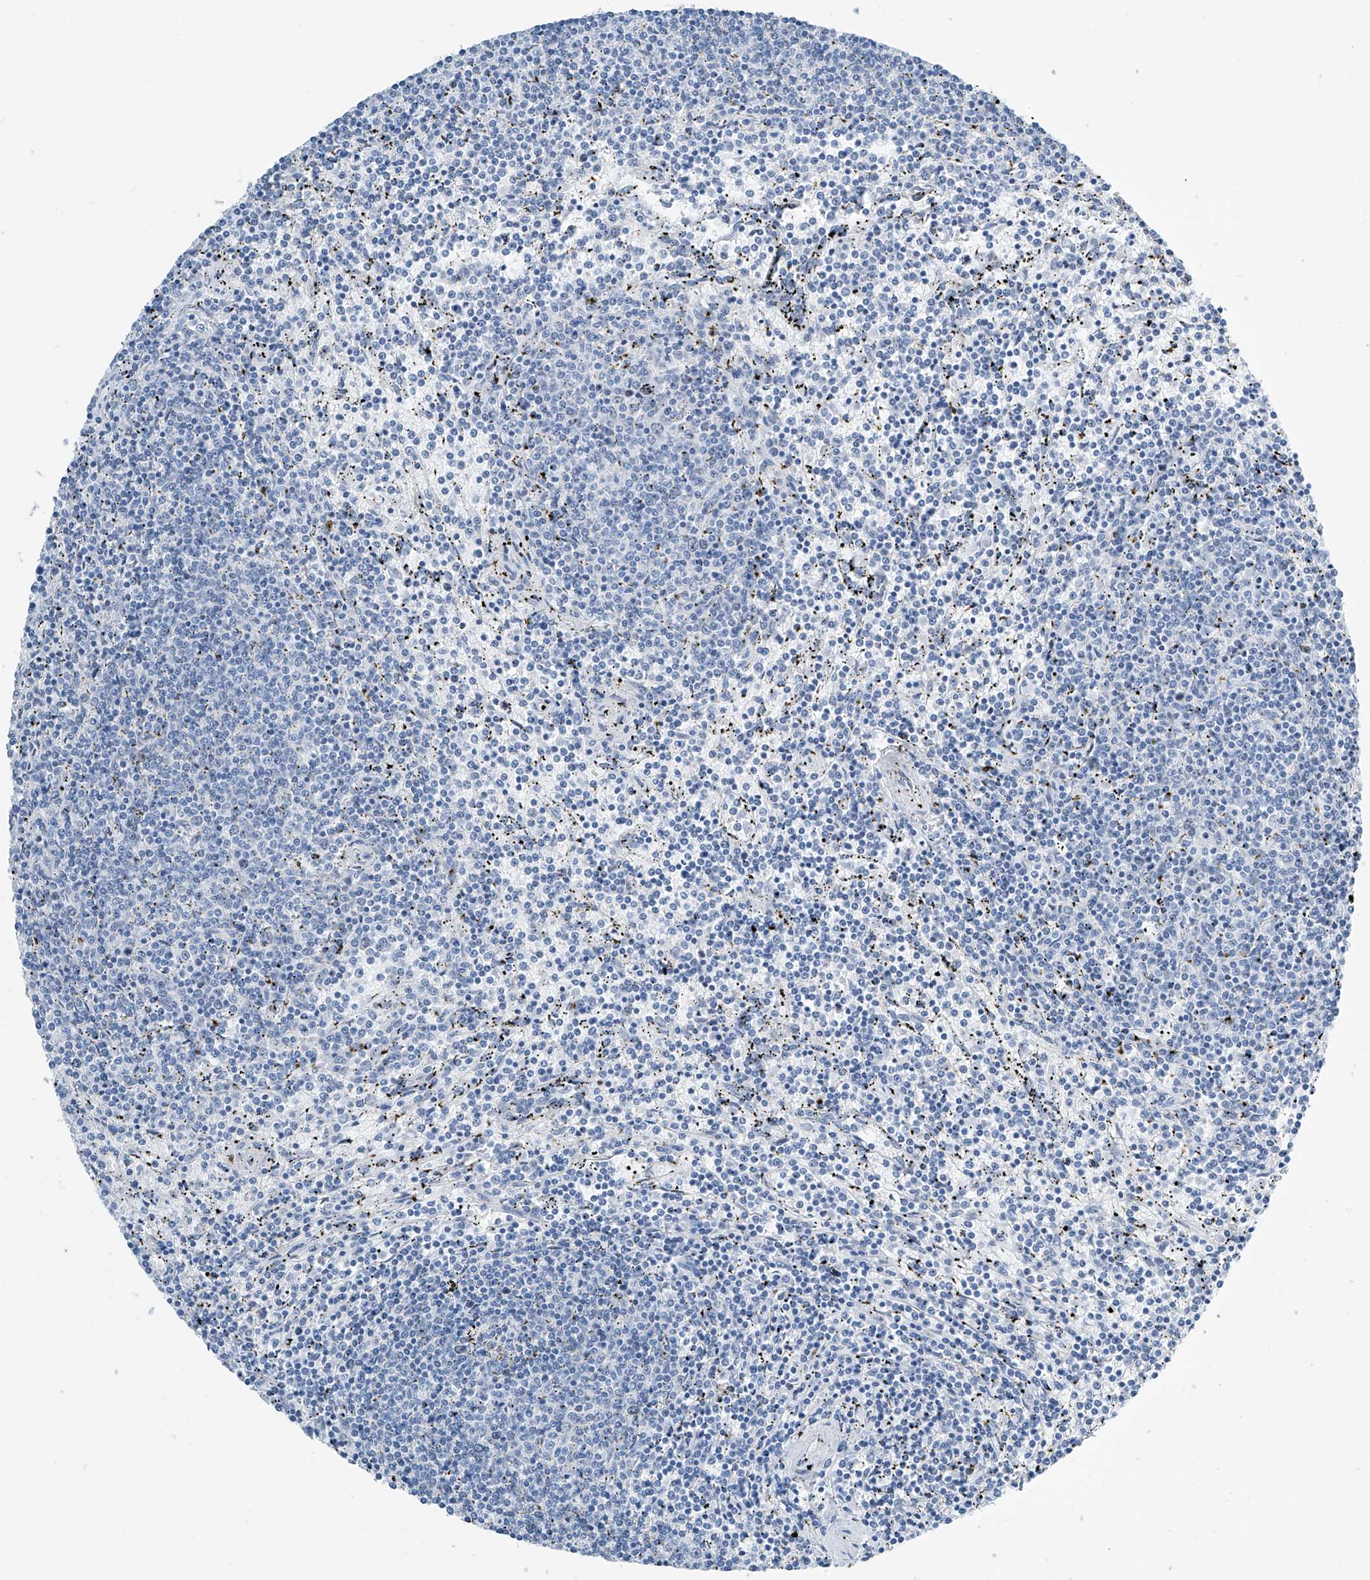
{"staining": {"intensity": "negative", "quantity": "none", "location": "none"}, "tissue": "lymphoma", "cell_type": "Tumor cells", "image_type": "cancer", "snomed": [{"axis": "morphology", "description": "Malignant lymphoma, non-Hodgkin's type, Low grade"}, {"axis": "topography", "description": "Spleen"}], "caption": "Human lymphoma stained for a protein using immunohistochemistry (IHC) demonstrates no expression in tumor cells.", "gene": "SGO2", "patient": {"sex": "female", "age": 50}}